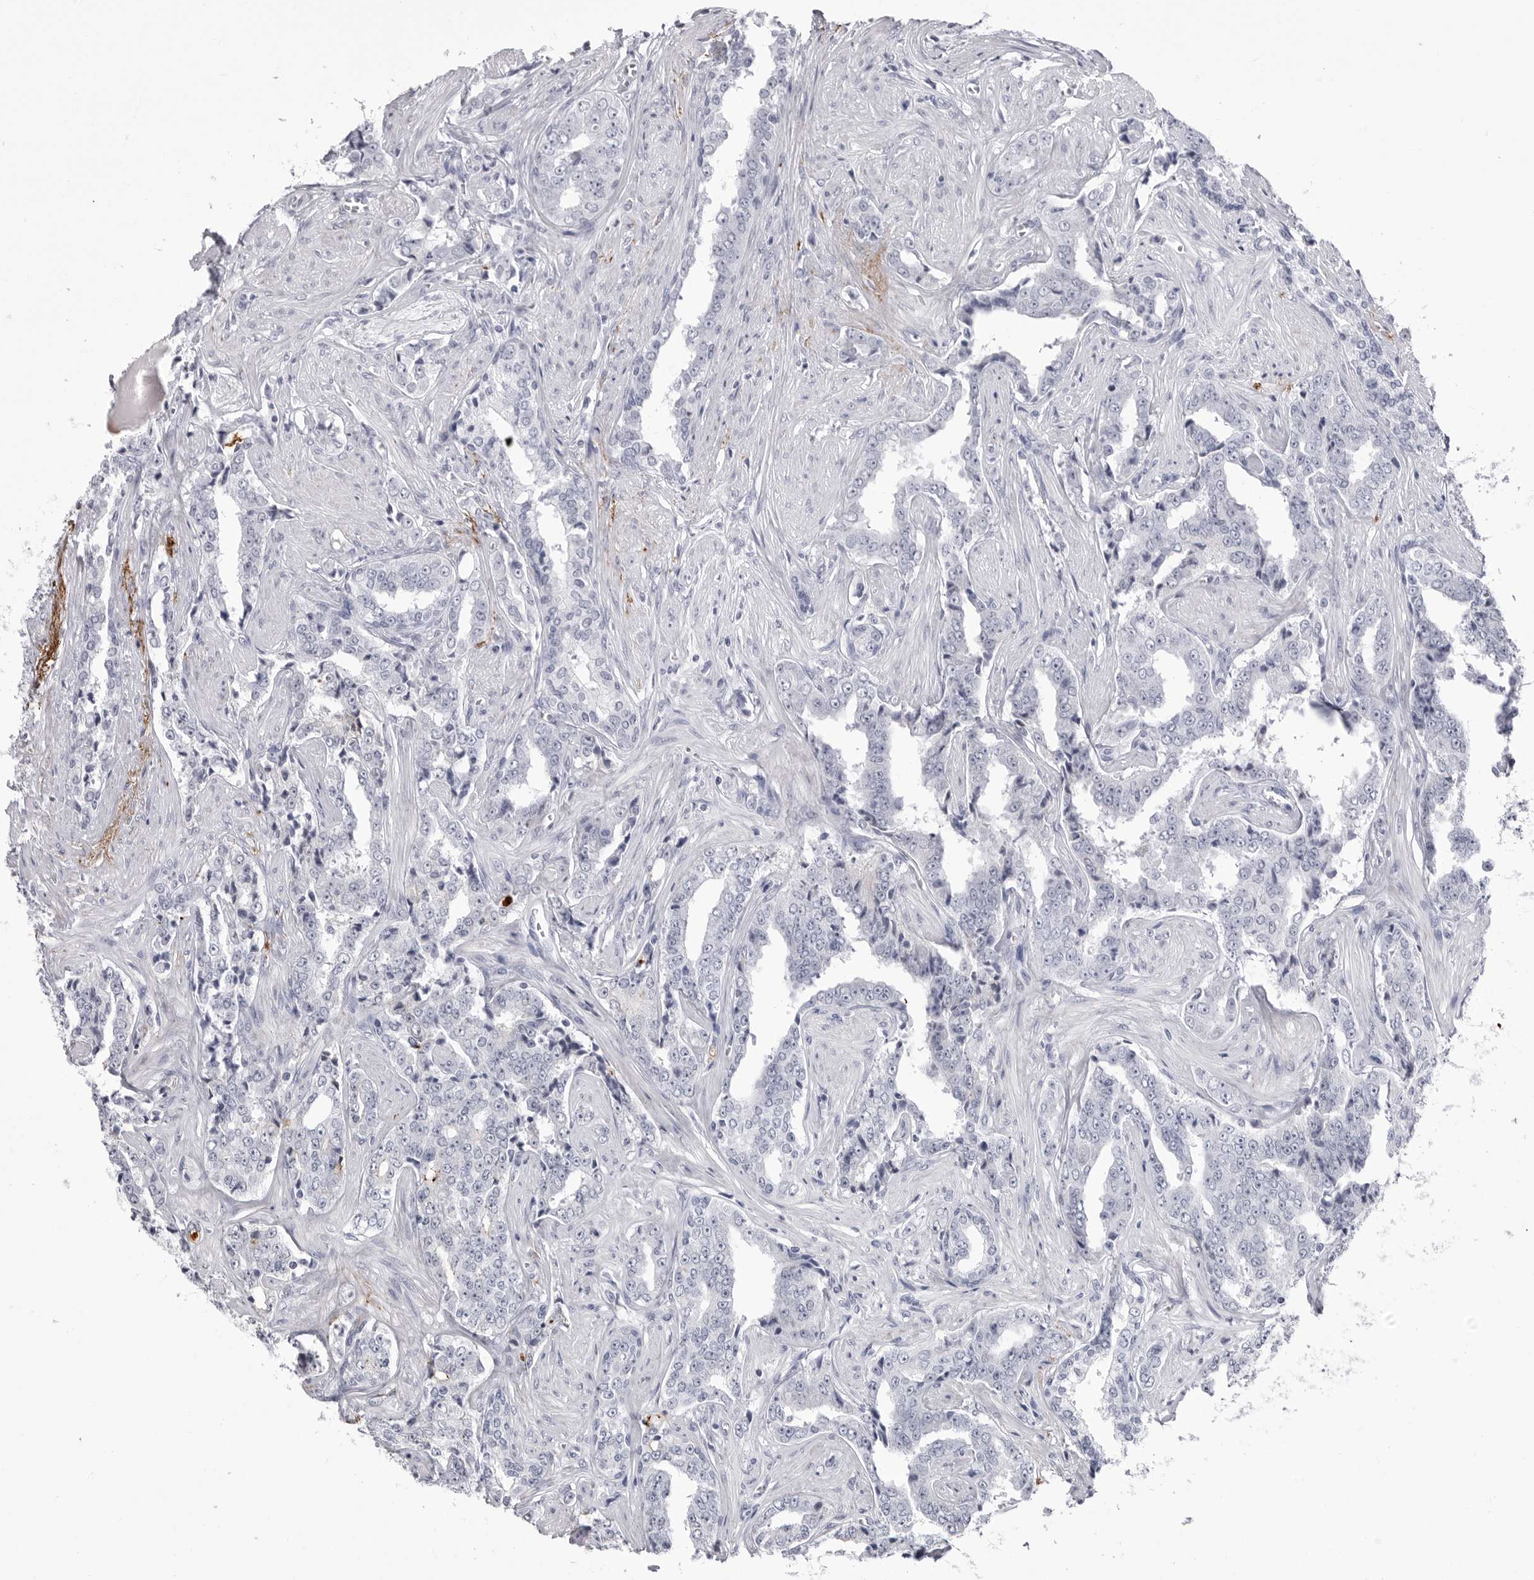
{"staining": {"intensity": "negative", "quantity": "none", "location": "none"}, "tissue": "prostate cancer", "cell_type": "Tumor cells", "image_type": "cancer", "snomed": [{"axis": "morphology", "description": "Adenocarcinoma, High grade"}, {"axis": "topography", "description": "Prostate"}], "caption": "Immunohistochemical staining of prostate adenocarcinoma (high-grade) reveals no significant positivity in tumor cells.", "gene": "COL26A1", "patient": {"sex": "male", "age": 71}}